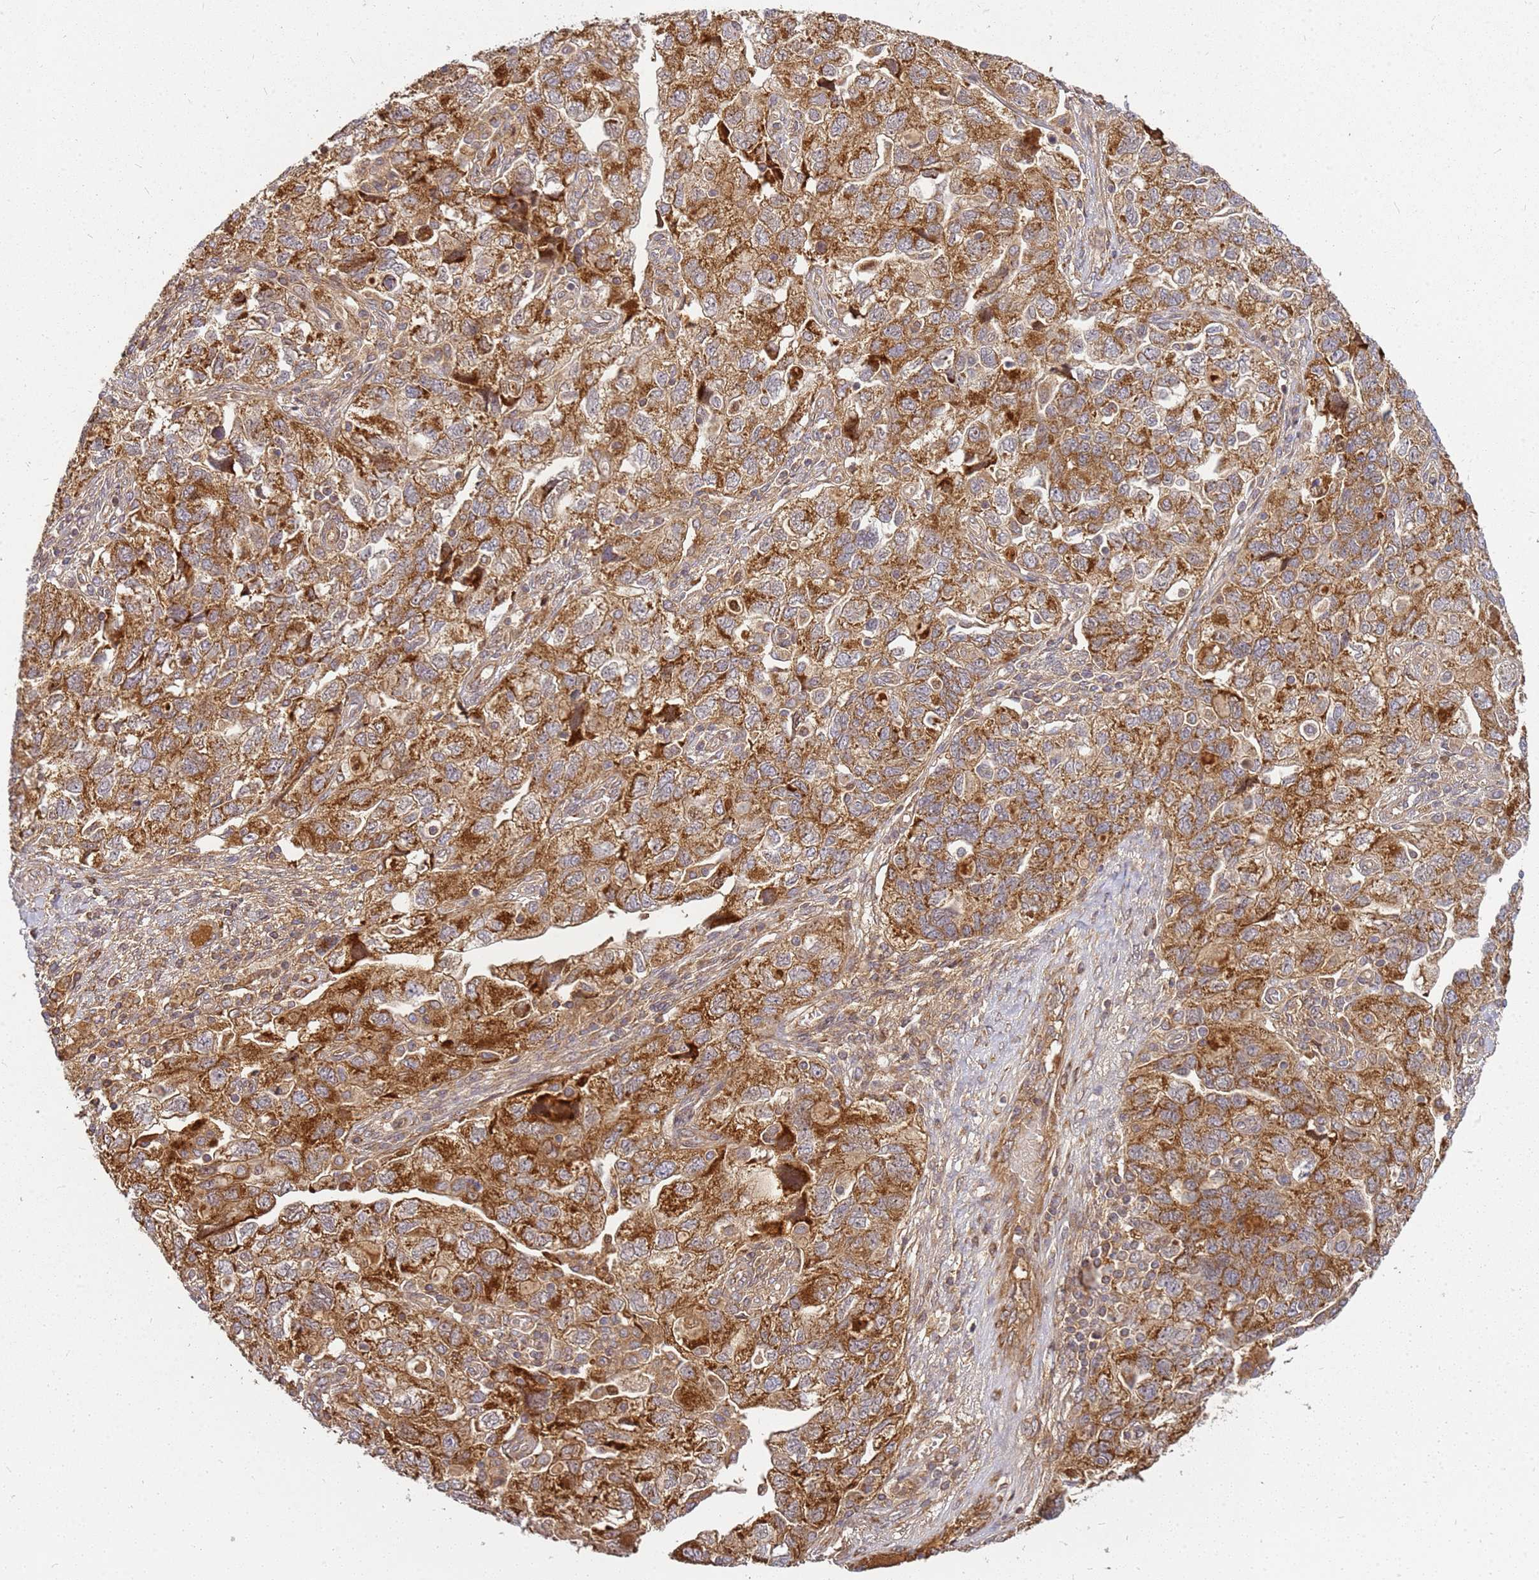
{"staining": {"intensity": "moderate", "quantity": ">75%", "location": "cytoplasmic/membranous"}, "tissue": "ovarian cancer", "cell_type": "Tumor cells", "image_type": "cancer", "snomed": [{"axis": "morphology", "description": "Carcinoma, NOS"}, {"axis": "morphology", "description": "Cystadenocarcinoma, serous, NOS"}, {"axis": "topography", "description": "Ovary"}], "caption": "A high-resolution image shows immunohistochemistry staining of ovarian cancer, which displays moderate cytoplasmic/membranous positivity in approximately >75% of tumor cells.", "gene": "CCDC159", "patient": {"sex": "female", "age": 69}}